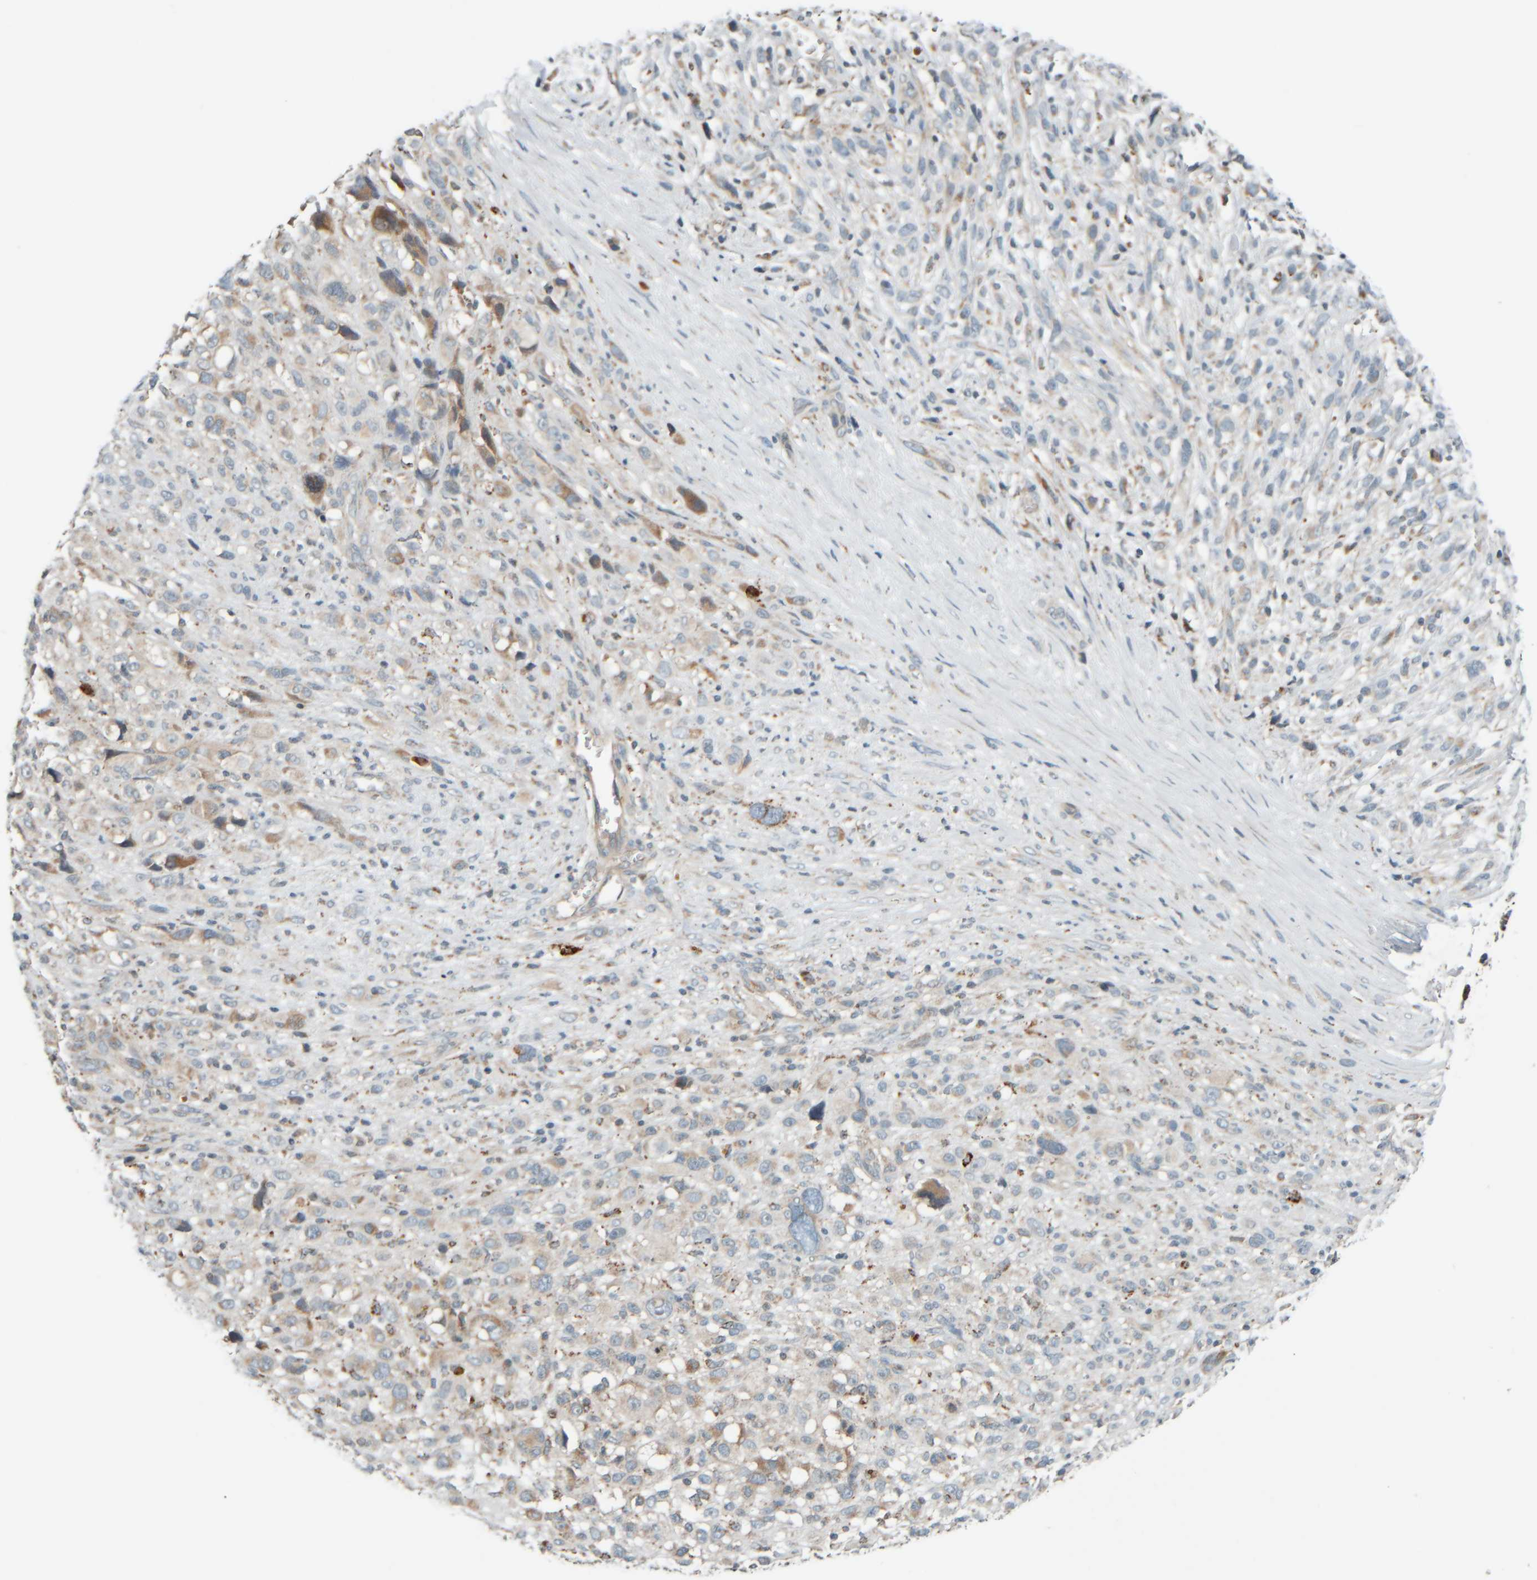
{"staining": {"intensity": "moderate", "quantity": "<25%", "location": "cytoplasmic/membranous"}, "tissue": "melanoma", "cell_type": "Tumor cells", "image_type": "cancer", "snomed": [{"axis": "morphology", "description": "Malignant melanoma, NOS"}, {"axis": "topography", "description": "Skin"}], "caption": "Malignant melanoma tissue exhibits moderate cytoplasmic/membranous expression in approximately <25% of tumor cells (IHC, brightfield microscopy, high magnification).", "gene": "SPAG5", "patient": {"sex": "female", "age": 55}}